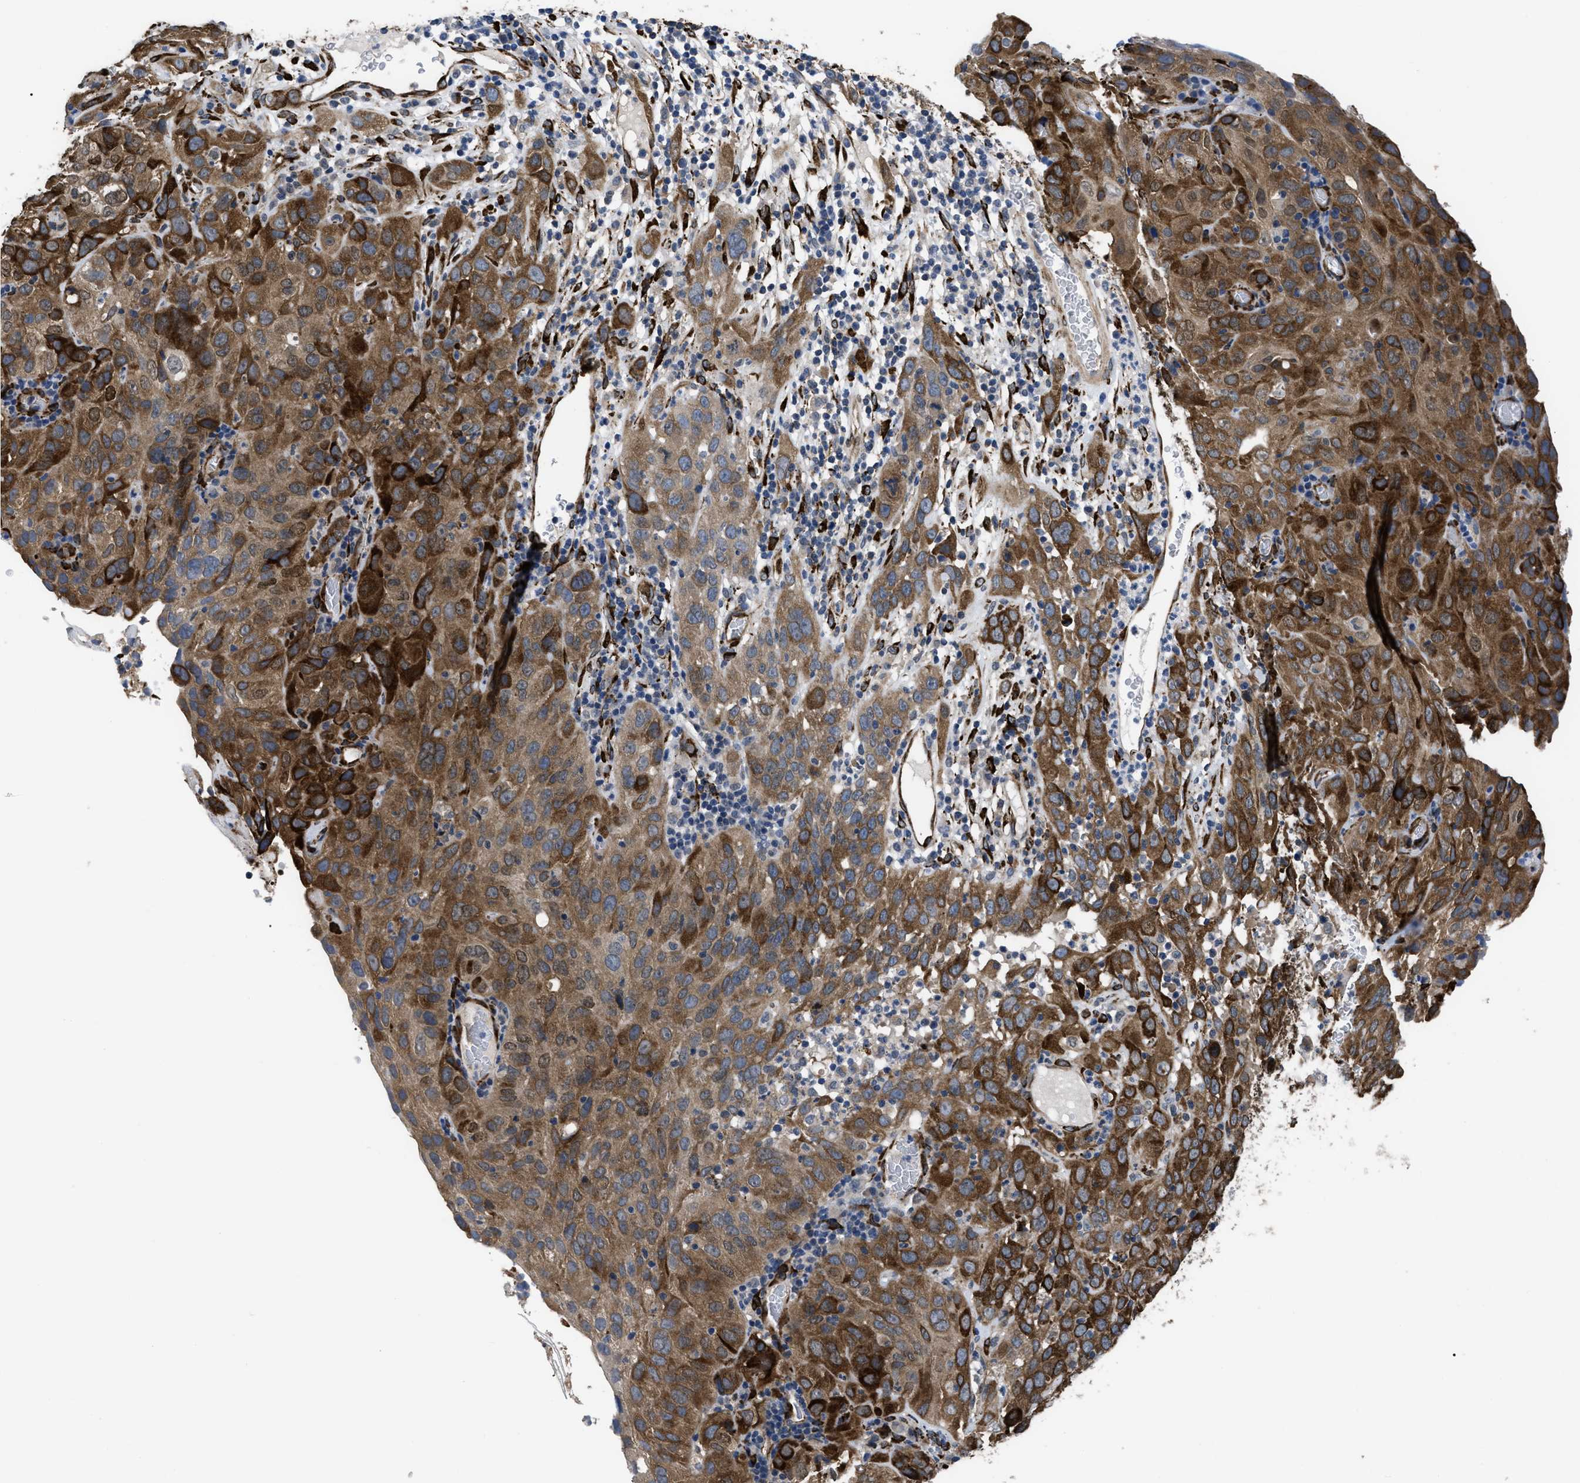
{"staining": {"intensity": "strong", "quantity": ">75%", "location": "cytoplasmic/membranous"}, "tissue": "cervical cancer", "cell_type": "Tumor cells", "image_type": "cancer", "snomed": [{"axis": "morphology", "description": "Squamous cell carcinoma, NOS"}, {"axis": "topography", "description": "Cervix"}], "caption": "Tumor cells show high levels of strong cytoplasmic/membranous expression in approximately >75% of cells in squamous cell carcinoma (cervical). (DAB = brown stain, brightfield microscopy at high magnification).", "gene": "SQLE", "patient": {"sex": "female", "age": 32}}